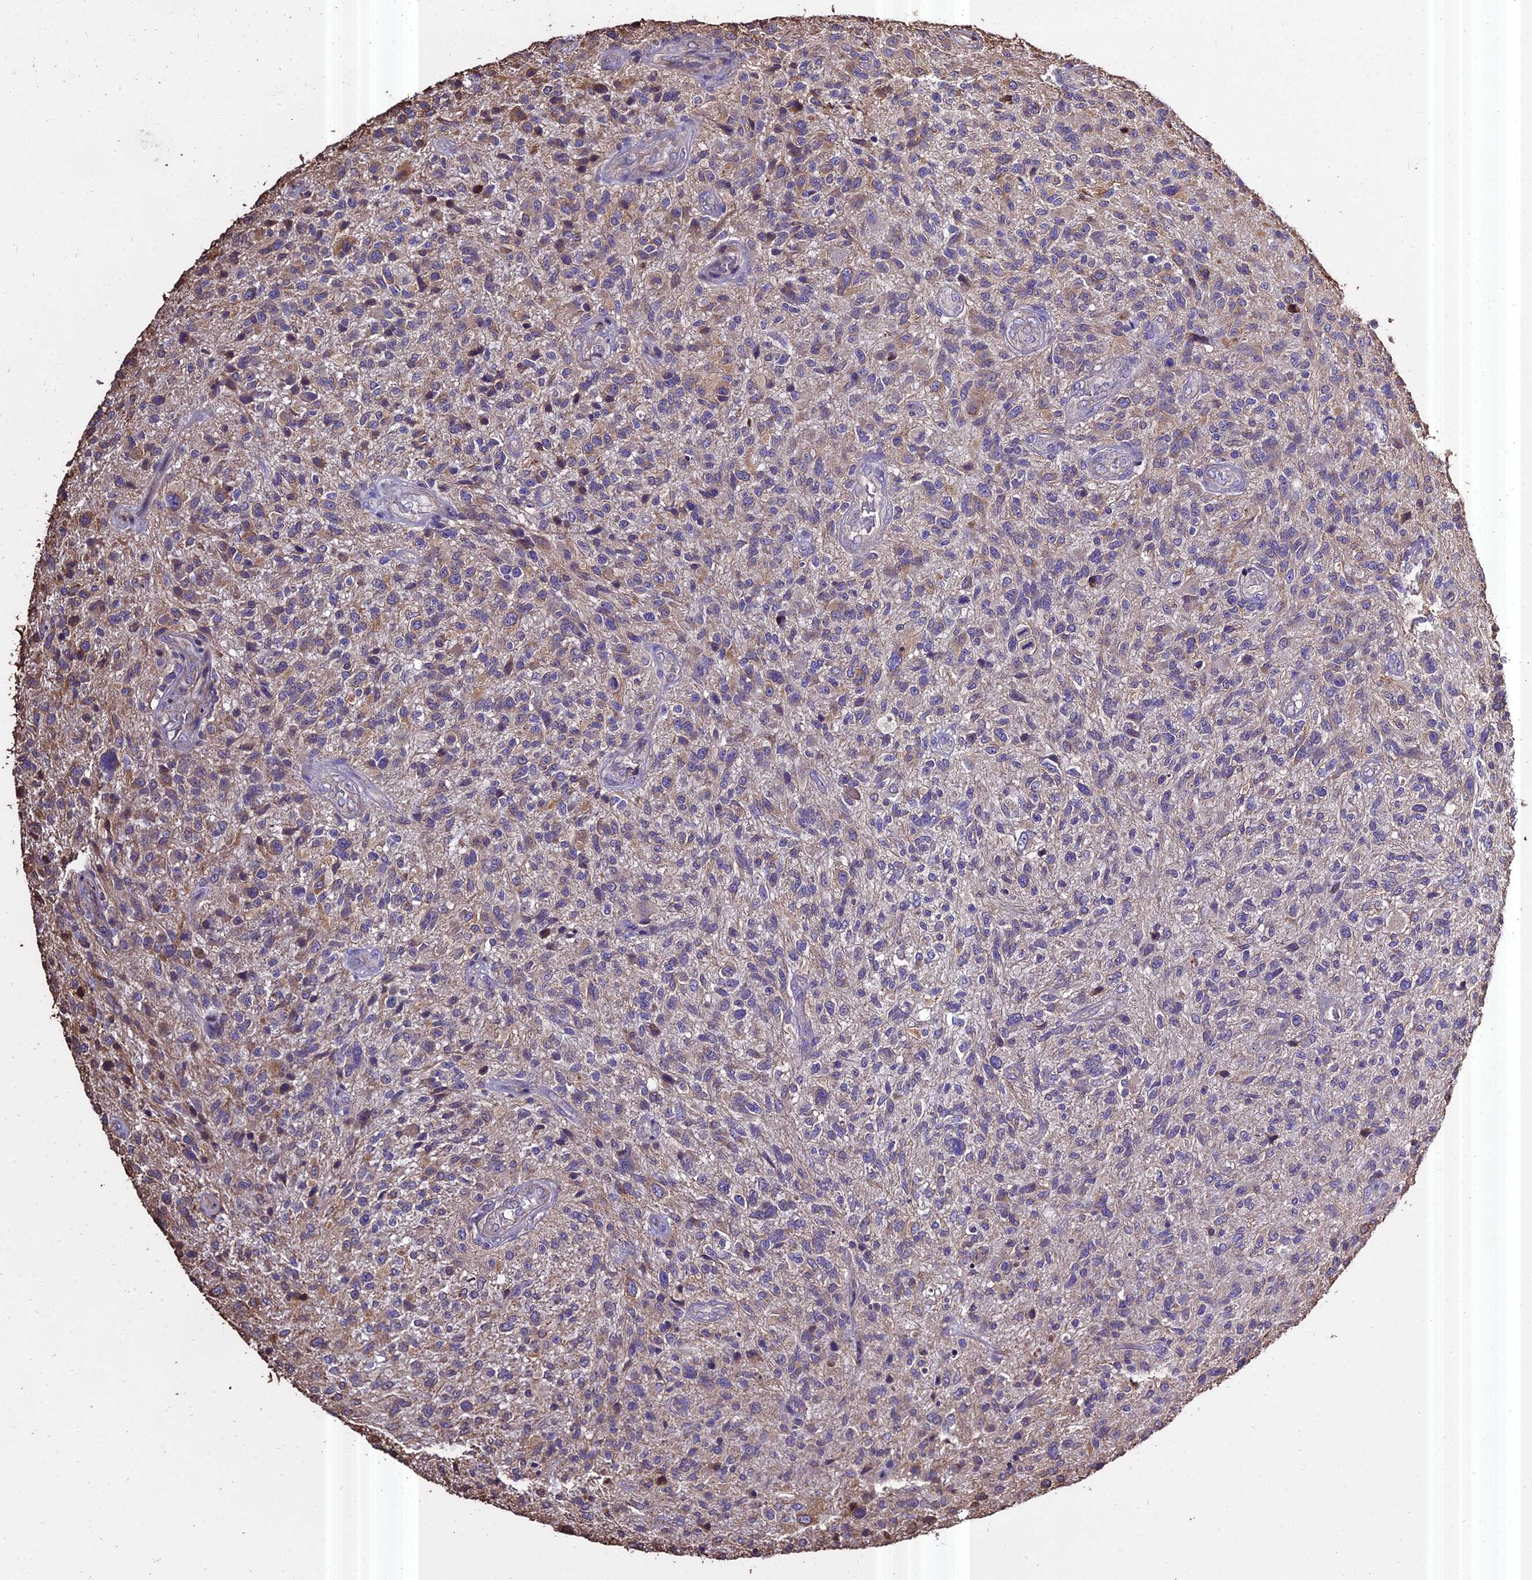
{"staining": {"intensity": "negative", "quantity": "none", "location": "none"}, "tissue": "glioma", "cell_type": "Tumor cells", "image_type": "cancer", "snomed": [{"axis": "morphology", "description": "Glioma, malignant, High grade"}, {"axis": "topography", "description": "Brain"}], "caption": "DAB (3,3'-diaminobenzidine) immunohistochemical staining of malignant glioma (high-grade) exhibits no significant positivity in tumor cells.", "gene": "PGPEP1L", "patient": {"sex": "male", "age": 47}}